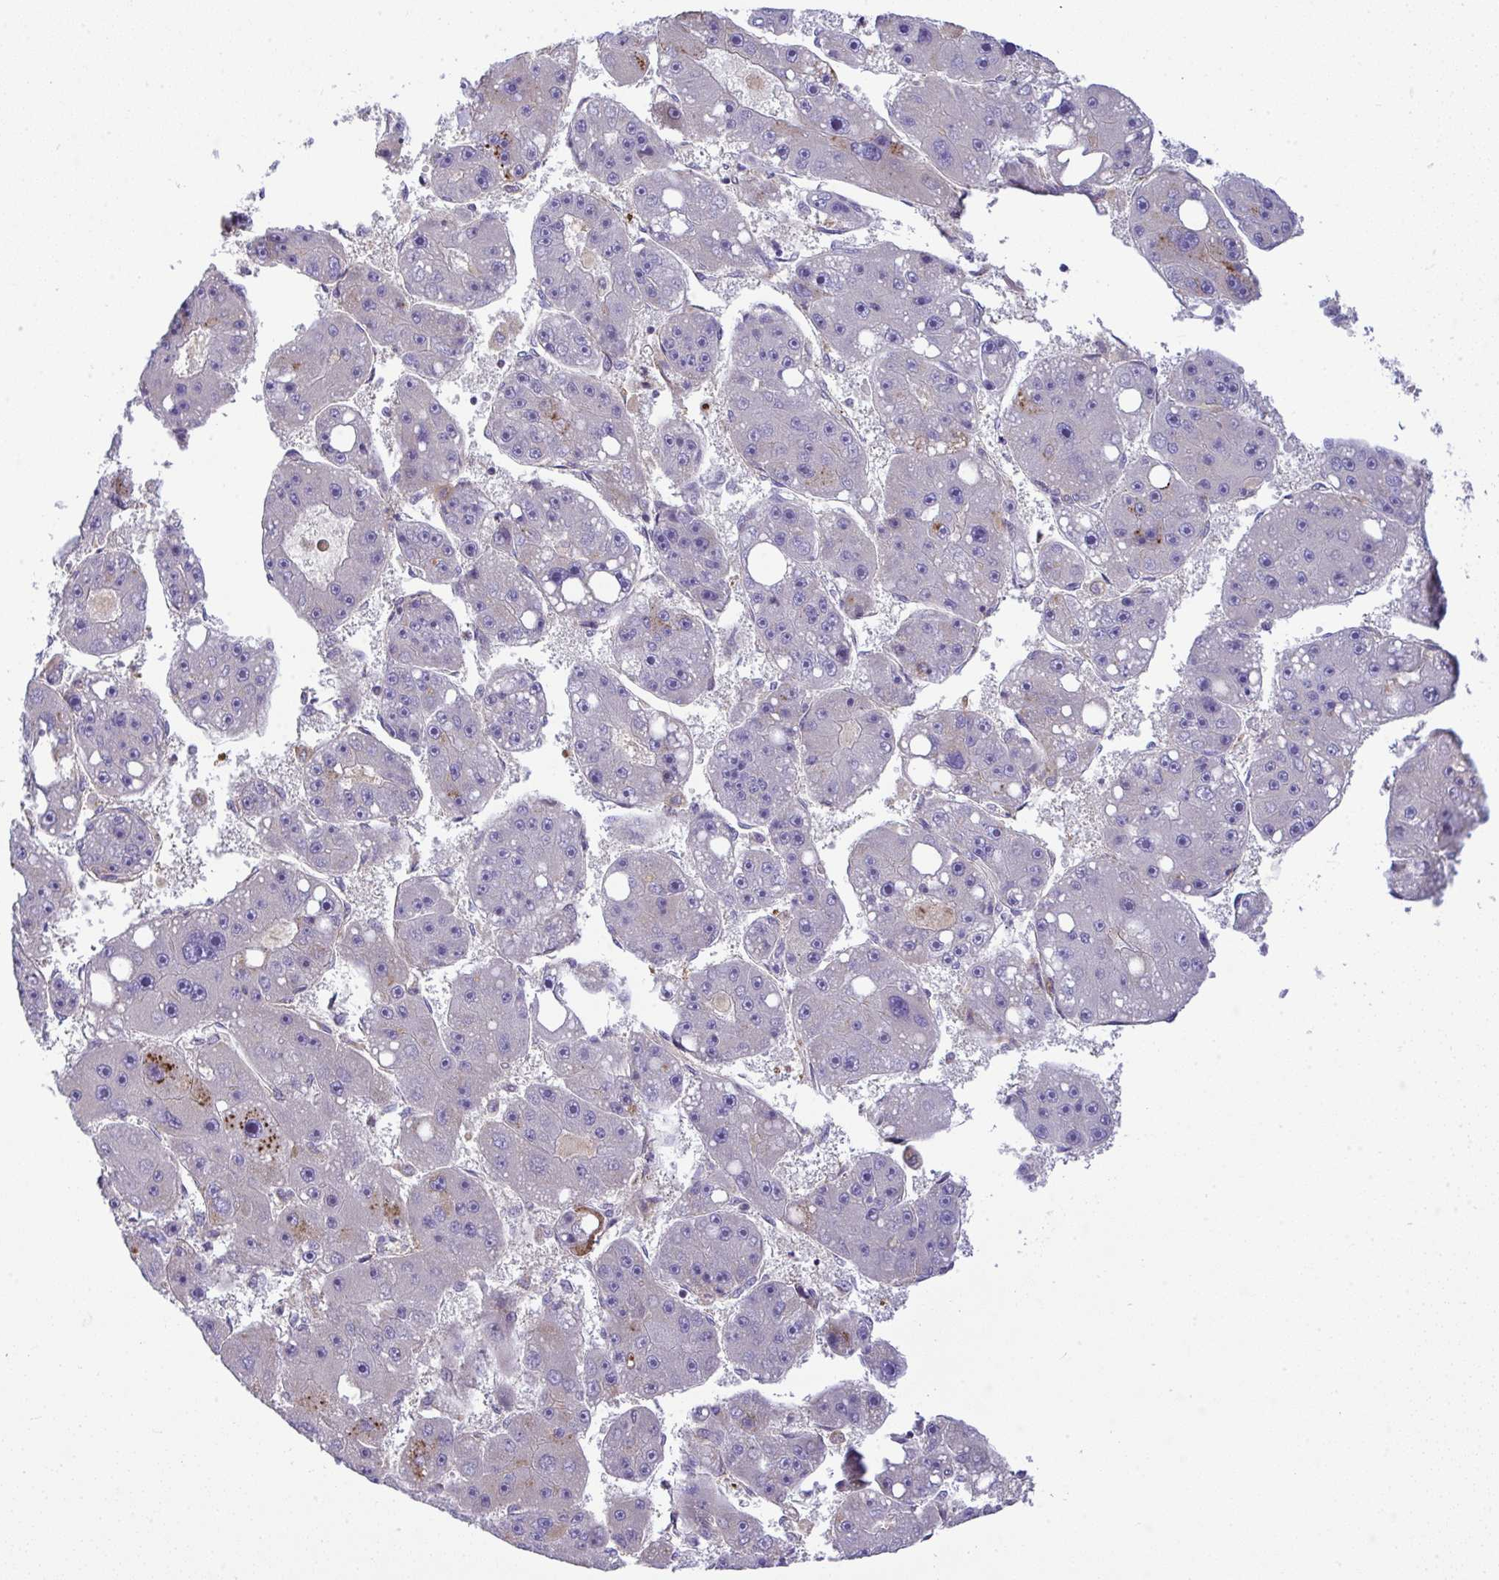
{"staining": {"intensity": "negative", "quantity": "none", "location": "none"}, "tissue": "liver cancer", "cell_type": "Tumor cells", "image_type": "cancer", "snomed": [{"axis": "morphology", "description": "Carcinoma, Hepatocellular, NOS"}, {"axis": "topography", "description": "Liver"}], "caption": "Immunohistochemistry micrograph of neoplastic tissue: liver cancer (hepatocellular carcinoma) stained with DAB reveals no significant protein positivity in tumor cells. (IHC, brightfield microscopy, high magnification).", "gene": "GRID2", "patient": {"sex": "female", "age": 61}}